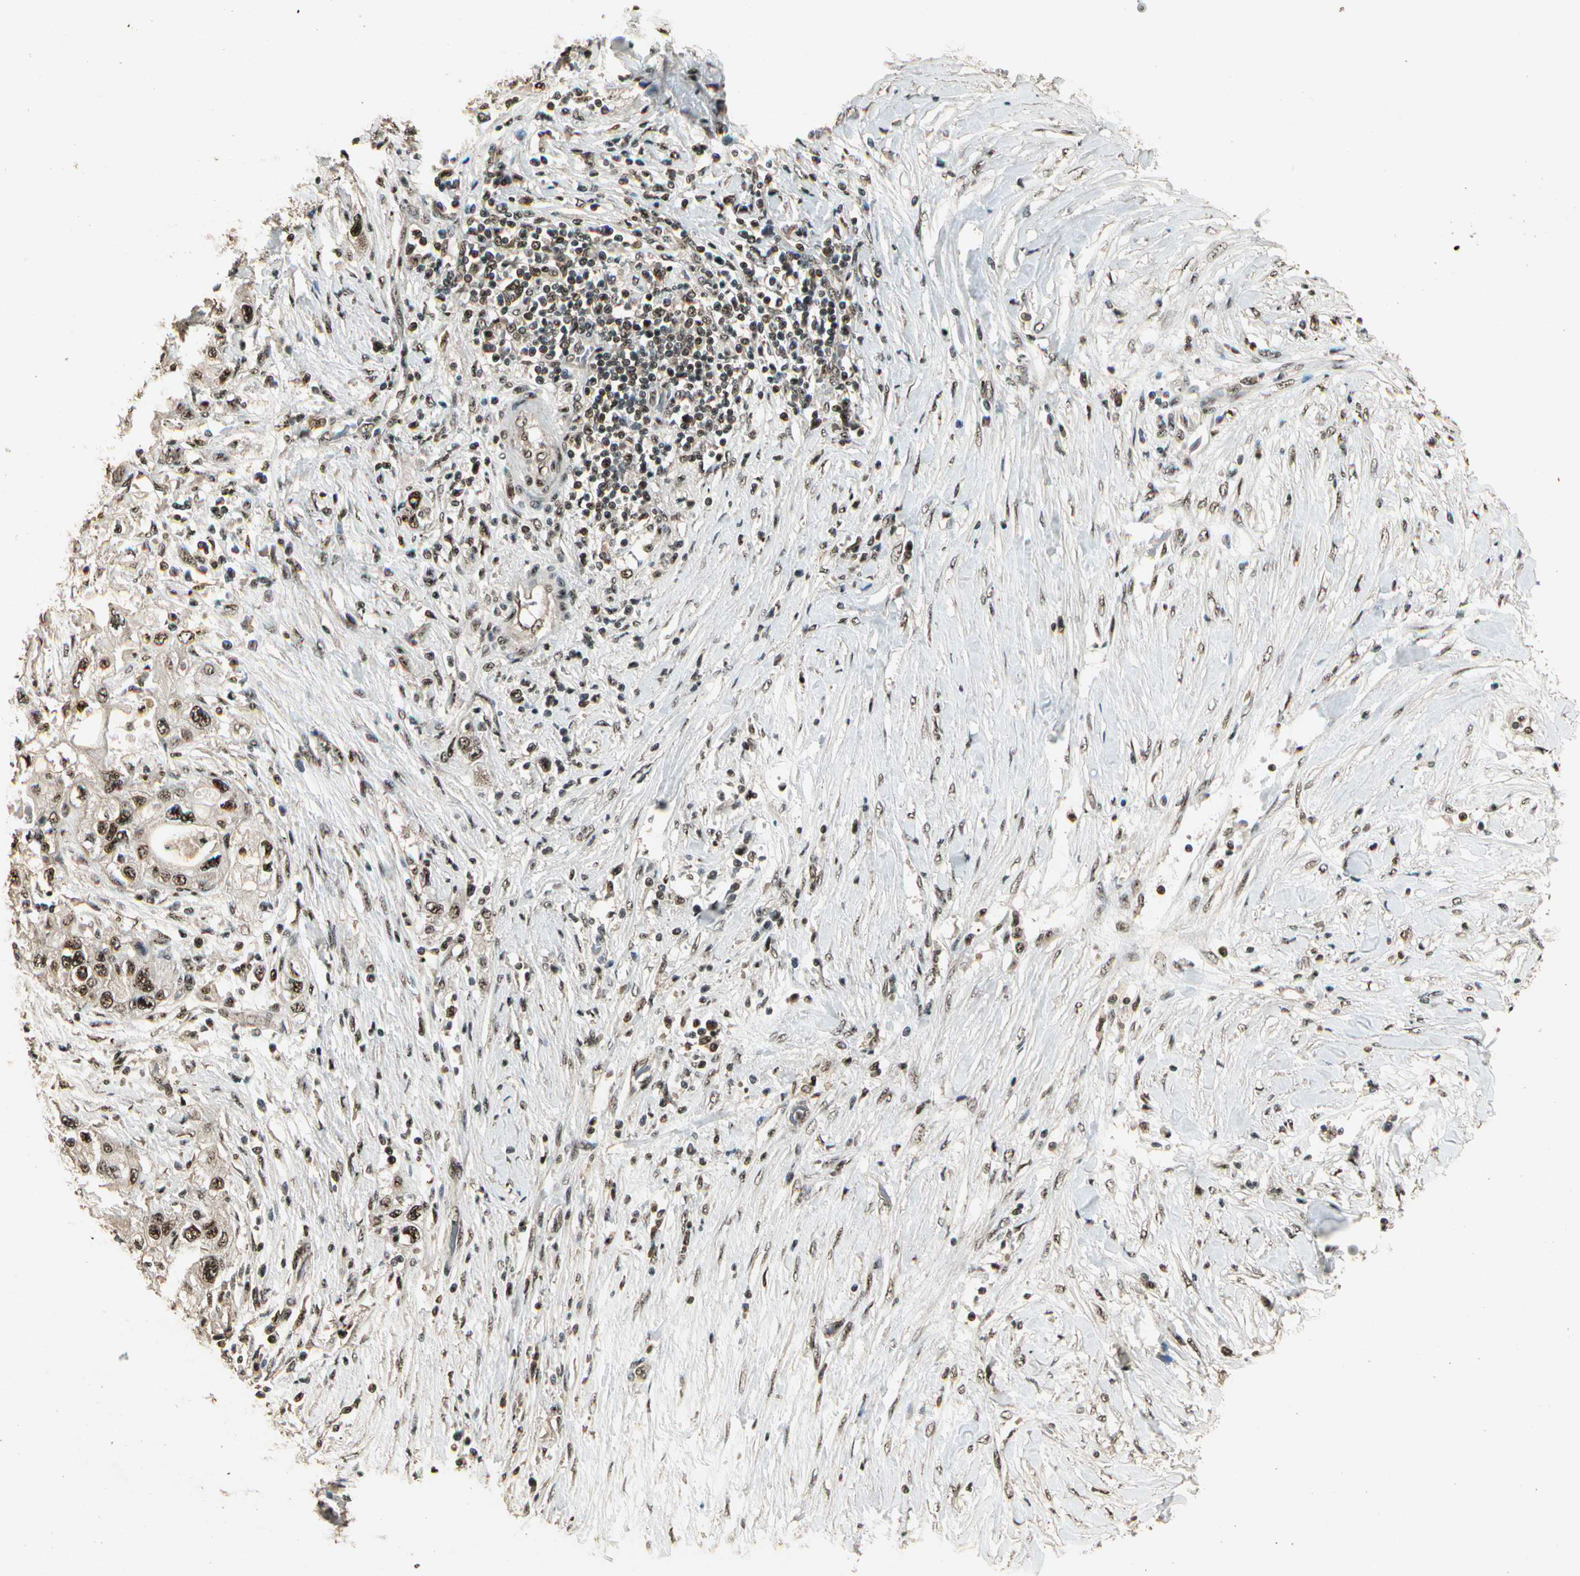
{"staining": {"intensity": "moderate", "quantity": ">75%", "location": "nuclear"}, "tissue": "pancreatic cancer", "cell_type": "Tumor cells", "image_type": "cancer", "snomed": [{"axis": "morphology", "description": "Adenocarcinoma, NOS"}, {"axis": "topography", "description": "Pancreas"}], "caption": "Pancreatic adenocarcinoma tissue exhibits moderate nuclear positivity in about >75% of tumor cells", "gene": "RBM25", "patient": {"sex": "female", "age": 70}}